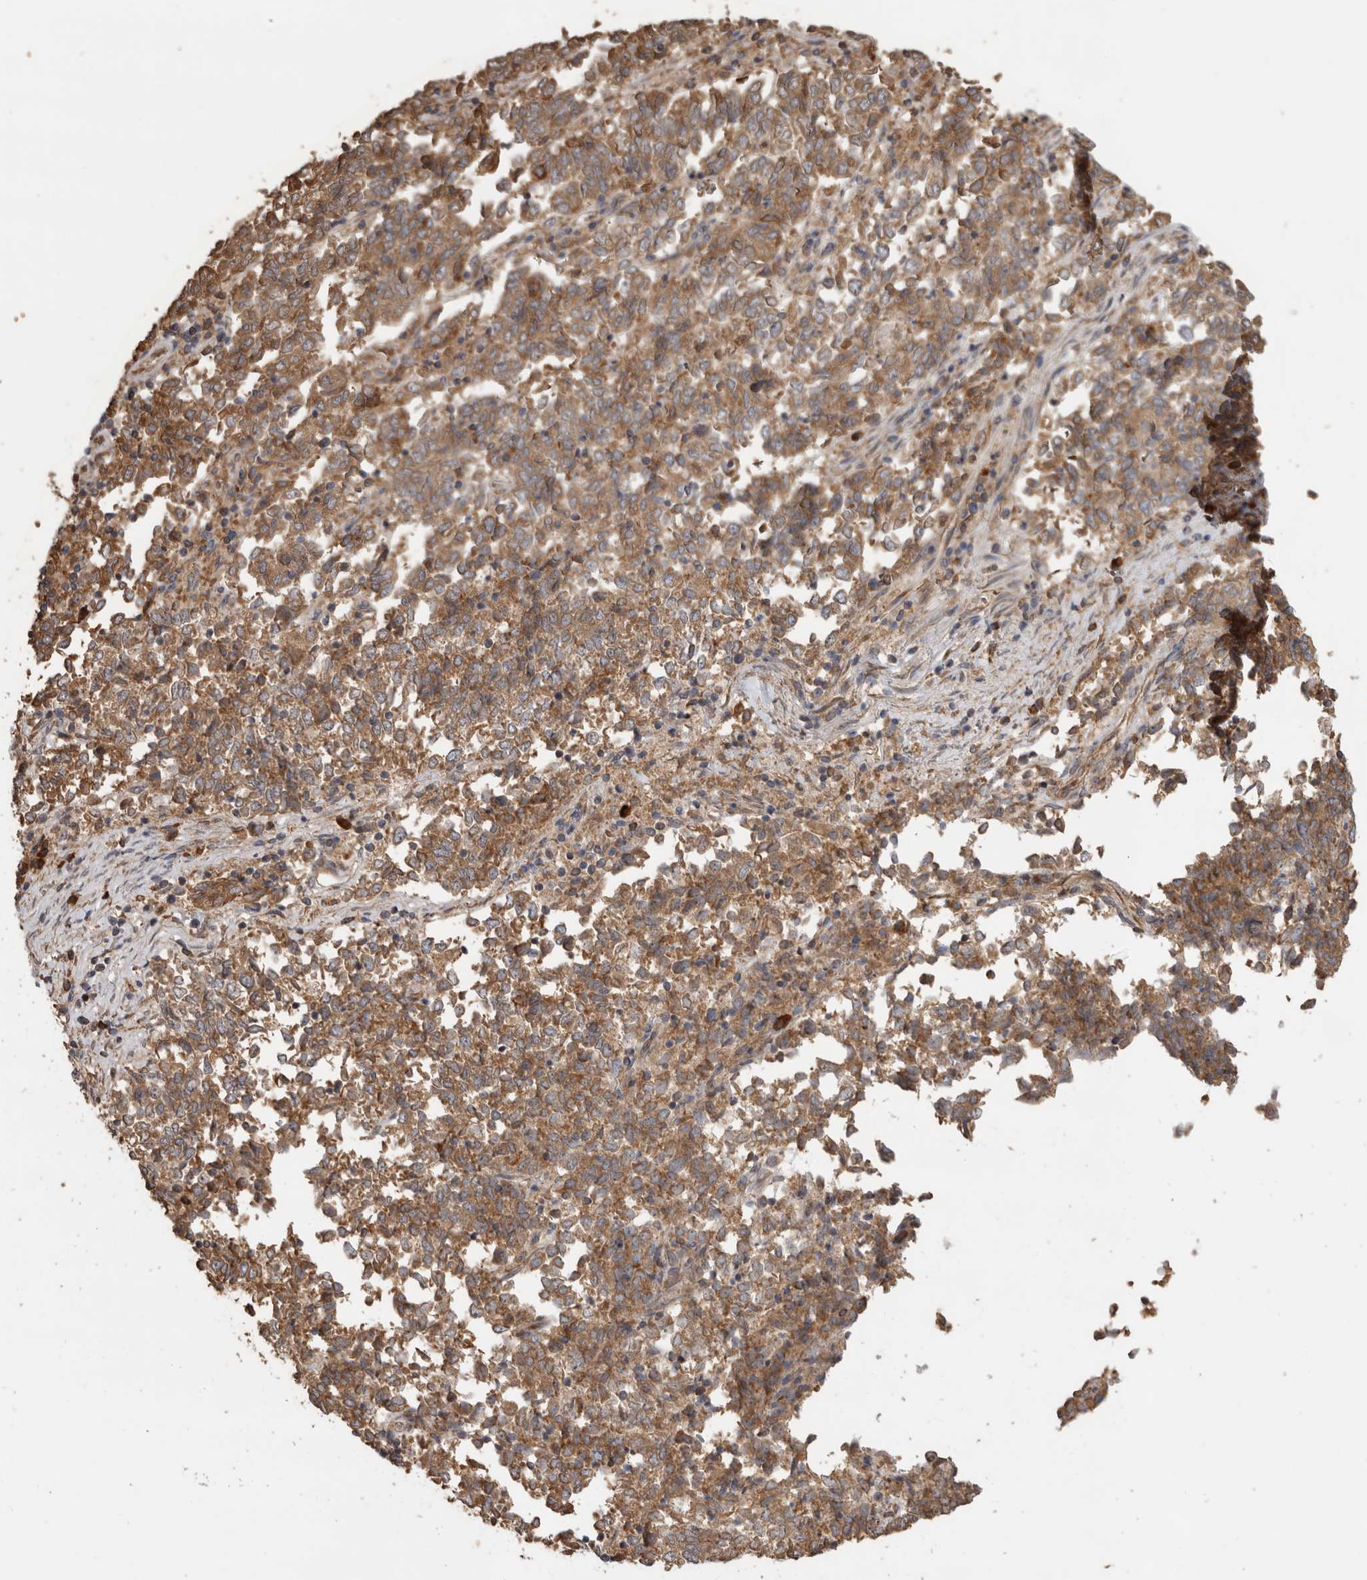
{"staining": {"intensity": "moderate", "quantity": ">75%", "location": "cytoplasmic/membranous"}, "tissue": "endometrial cancer", "cell_type": "Tumor cells", "image_type": "cancer", "snomed": [{"axis": "morphology", "description": "Adenocarcinoma, NOS"}, {"axis": "topography", "description": "Endometrium"}], "caption": "Adenocarcinoma (endometrial) was stained to show a protein in brown. There is medium levels of moderate cytoplasmic/membranous positivity in about >75% of tumor cells. Nuclei are stained in blue.", "gene": "TBCE", "patient": {"sex": "female", "age": 80}}